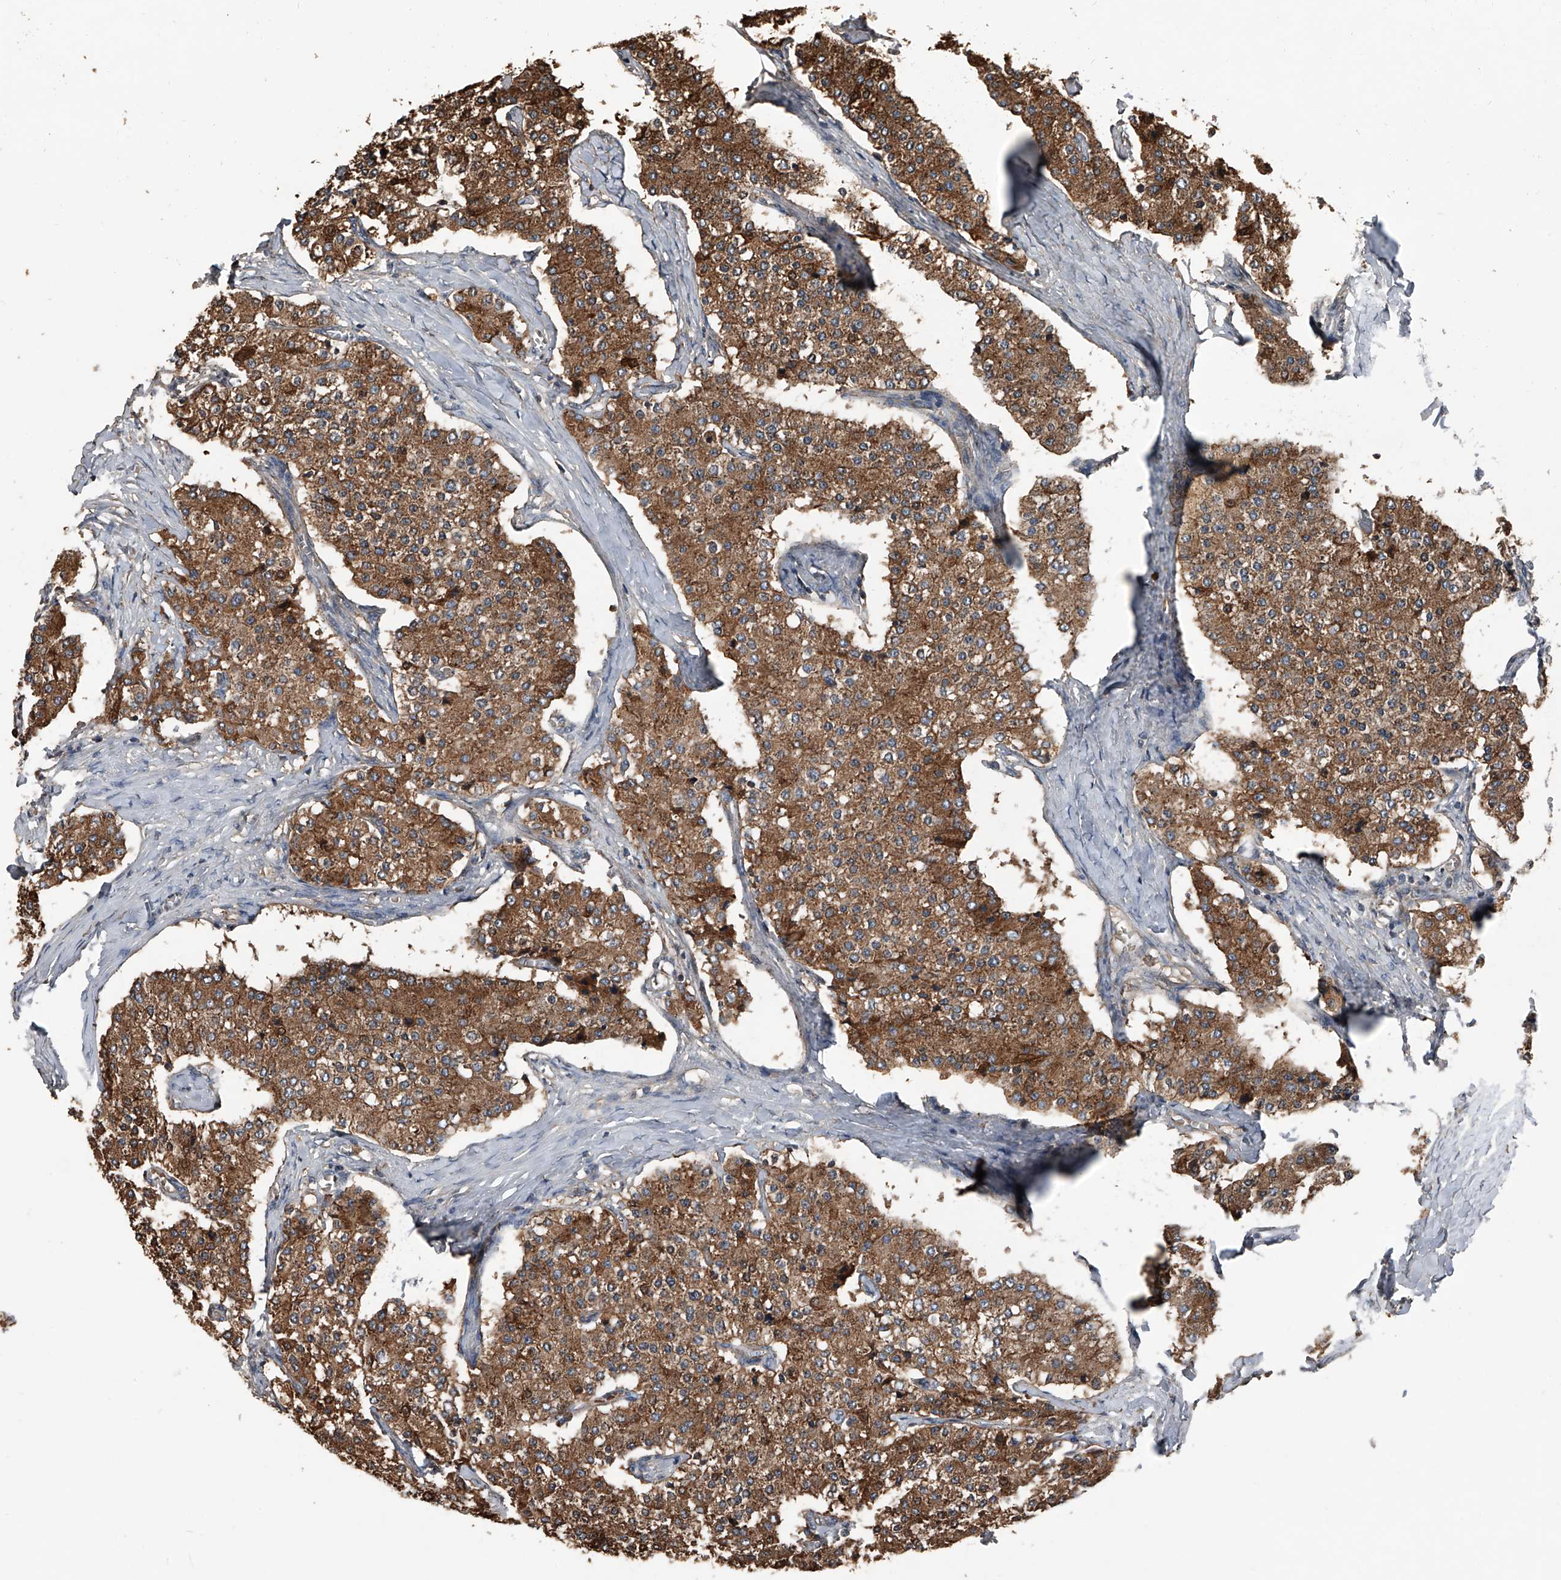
{"staining": {"intensity": "moderate", "quantity": ">75%", "location": "cytoplasmic/membranous"}, "tissue": "carcinoid", "cell_type": "Tumor cells", "image_type": "cancer", "snomed": [{"axis": "morphology", "description": "Carcinoid, malignant, NOS"}, {"axis": "topography", "description": "Colon"}], "caption": "Immunohistochemical staining of carcinoid (malignant) demonstrates medium levels of moderate cytoplasmic/membranous positivity in about >75% of tumor cells.", "gene": "KCNJ2", "patient": {"sex": "female", "age": 52}}